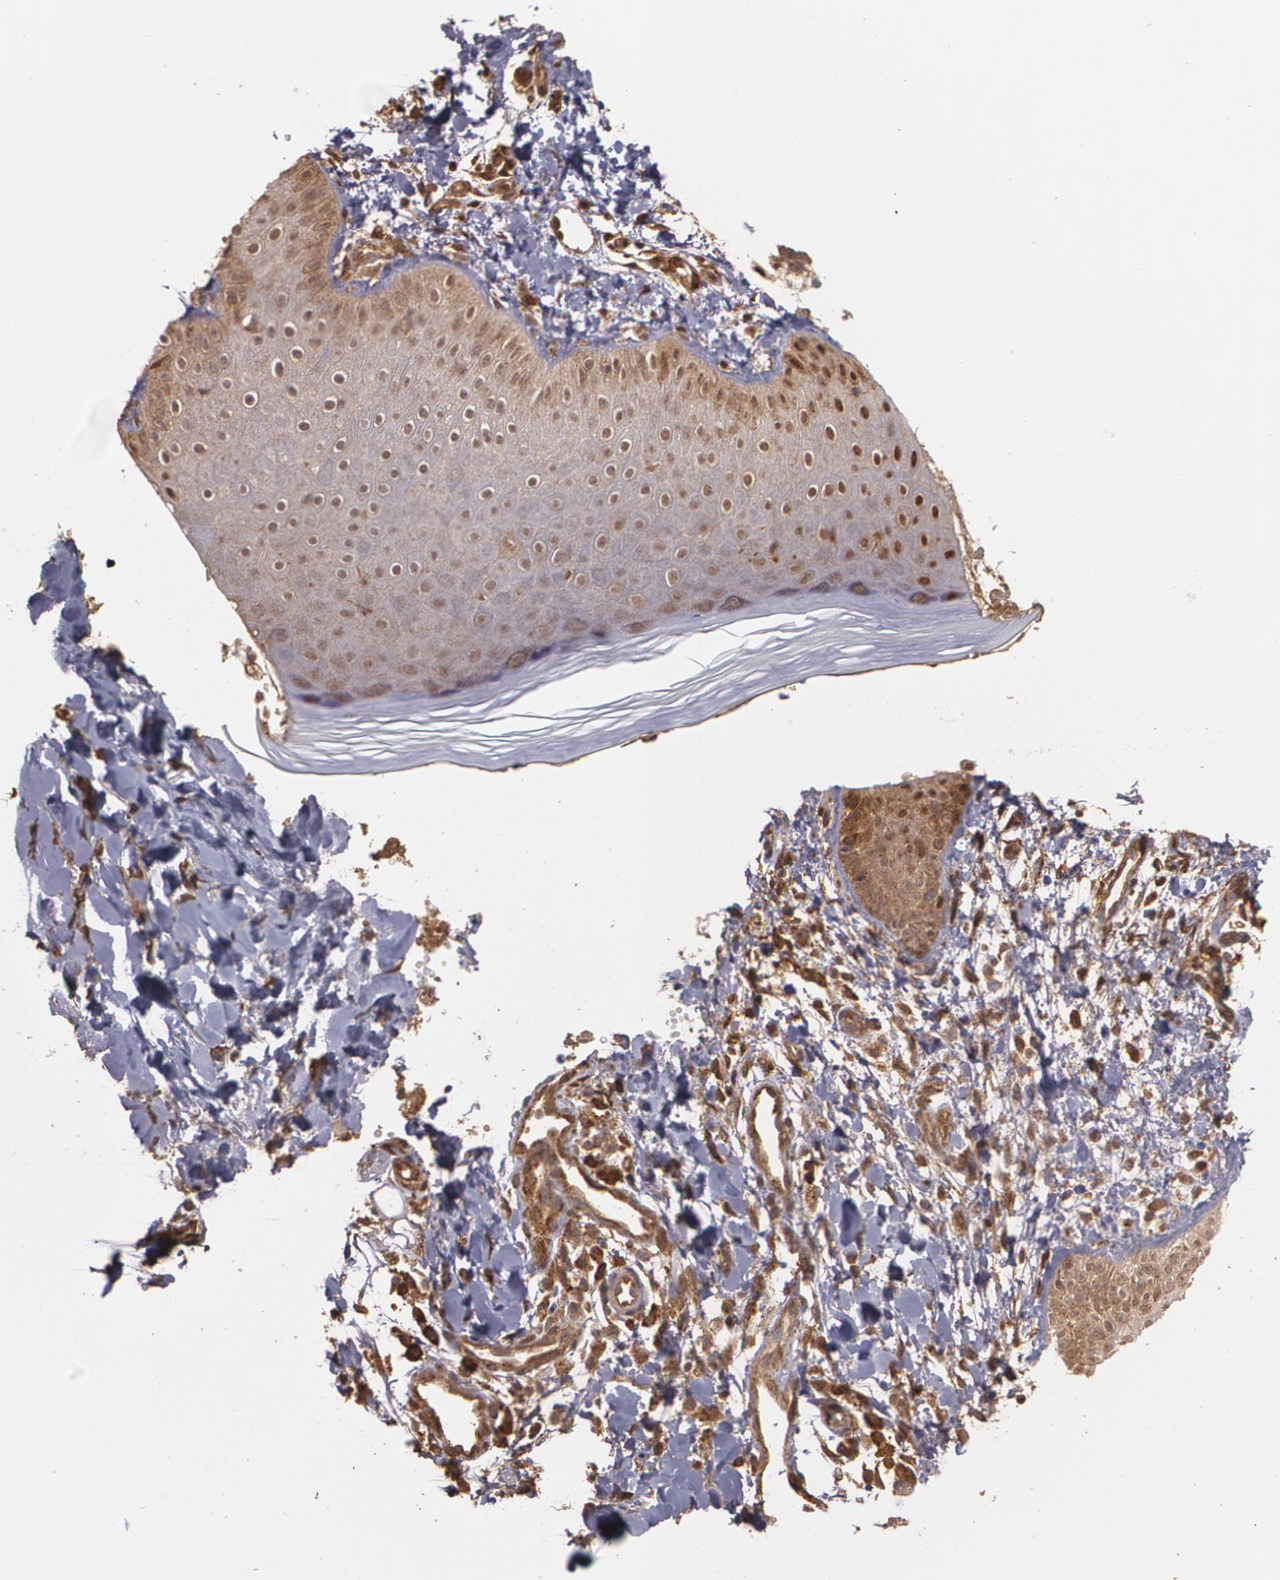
{"staining": {"intensity": "strong", "quantity": "<25%", "location": "cytoplasmic/membranous"}, "tissue": "skin", "cell_type": "Epidermal cells", "image_type": "normal", "snomed": [{"axis": "morphology", "description": "Normal tissue, NOS"}, {"axis": "morphology", "description": "Inflammation, NOS"}, {"axis": "topography", "description": "Soft tissue"}, {"axis": "topography", "description": "Anal"}], "caption": "Skin stained with IHC reveals strong cytoplasmic/membranous expression in approximately <25% of epidermal cells. Nuclei are stained in blue.", "gene": "ECE1", "patient": {"sex": "female", "age": 15}}